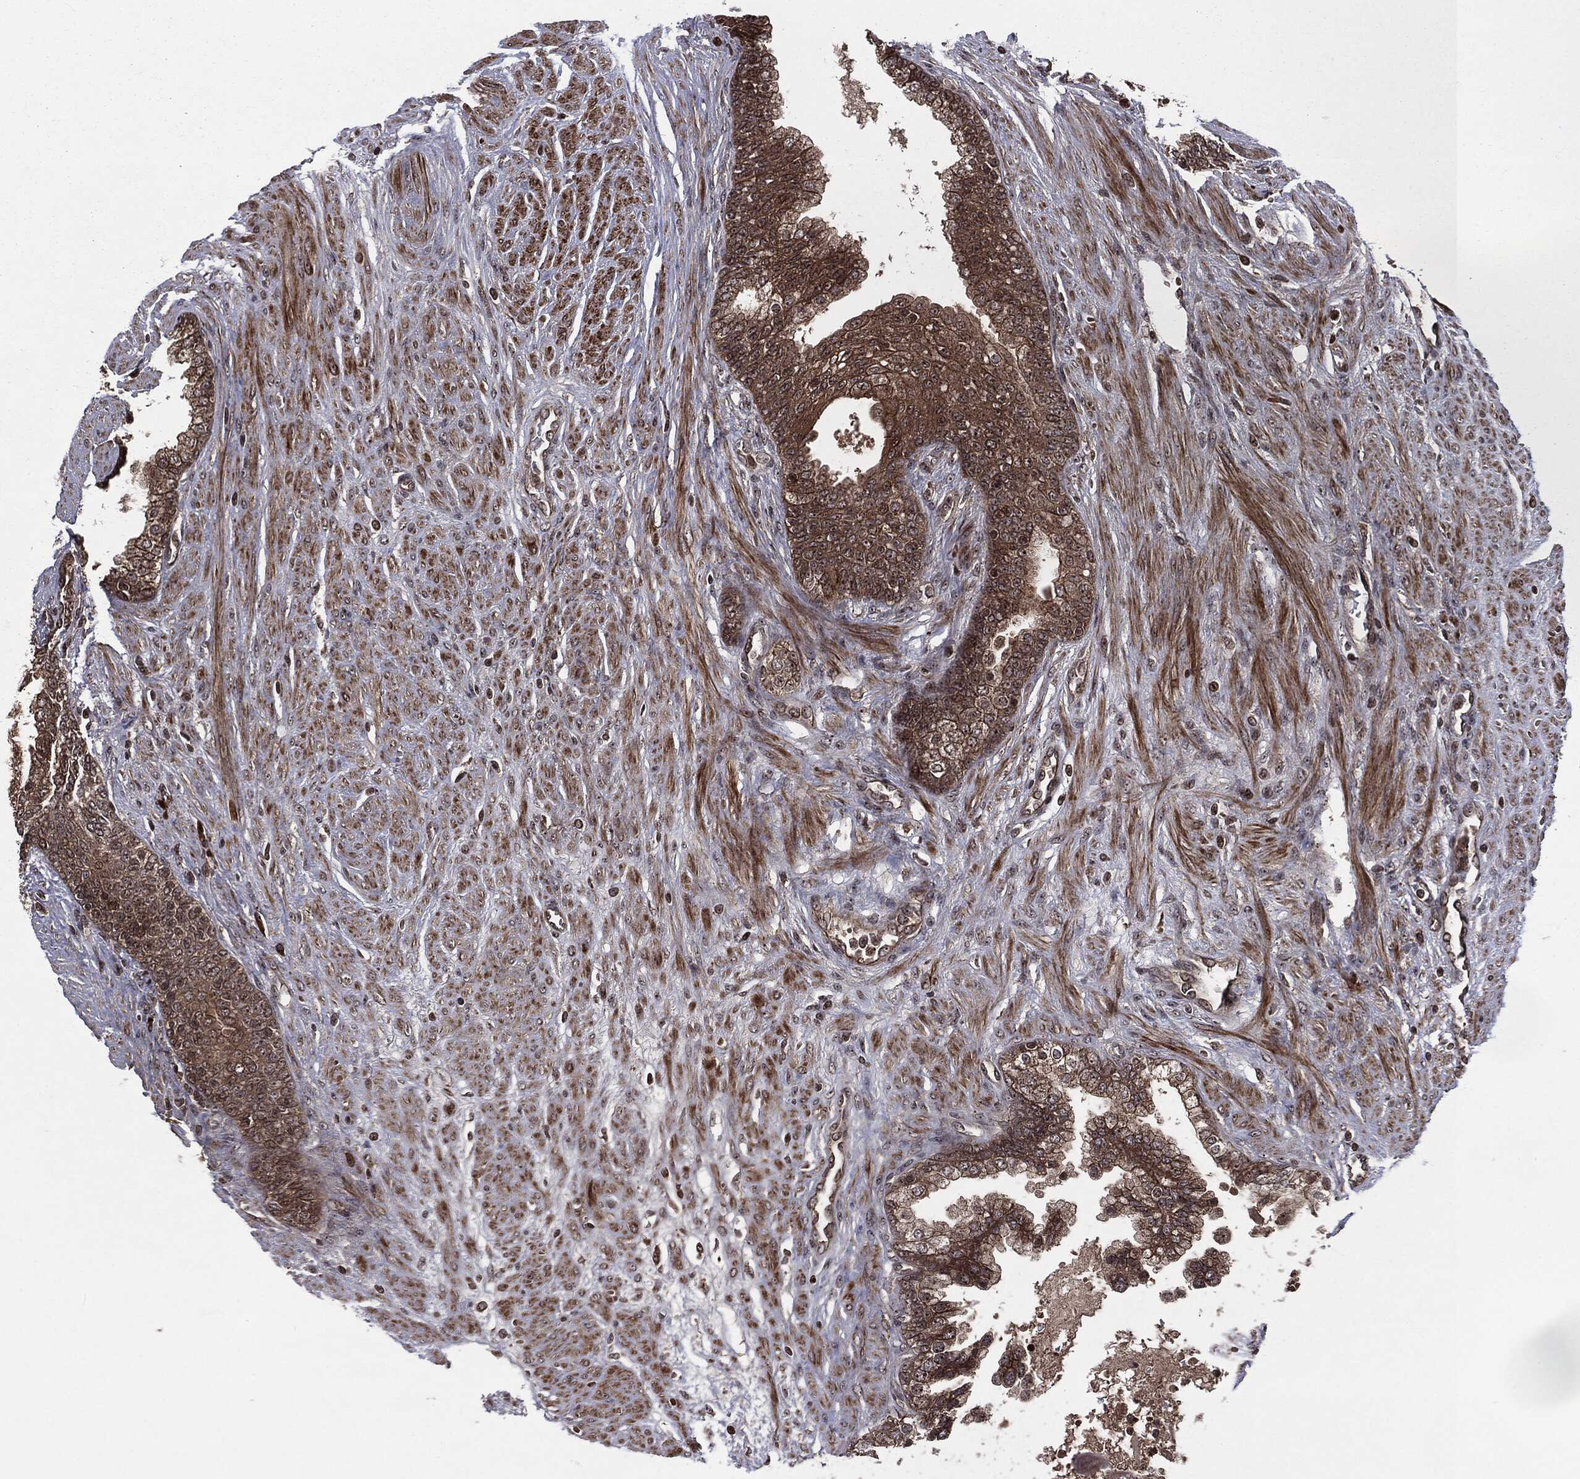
{"staining": {"intensity": "moderate", "quantity": ">75%", "location": "cytoplasmic/membranous"}, "tissue": "prostate cancer", "cell_type": "Tumor cells", "image_type": "cancer", "snomed": [{"axis": "morphology", "description": "Adenocarcinoma, NOS"}, {"axis": "topography", "description": "Prostate and seminal vesicle, NOS"}, {"axis": "topography", "description": "Prostate"}], "caption": "DAB immunohistochemical staining of human prostate cancer (adenocarcinoma) exhibits moderate cytoplasmic/membranous protein positivity in approximately >75% of tumor cells. The staining was performed using DAB (3,3'-diaminobenzidine) to visualize the protein expression in brown, while the nuclei were stained in blue with hematoxylin (Magnification: 20x).", "gene": "CARD6", "patient": {"sex": "male", "age": 62}}